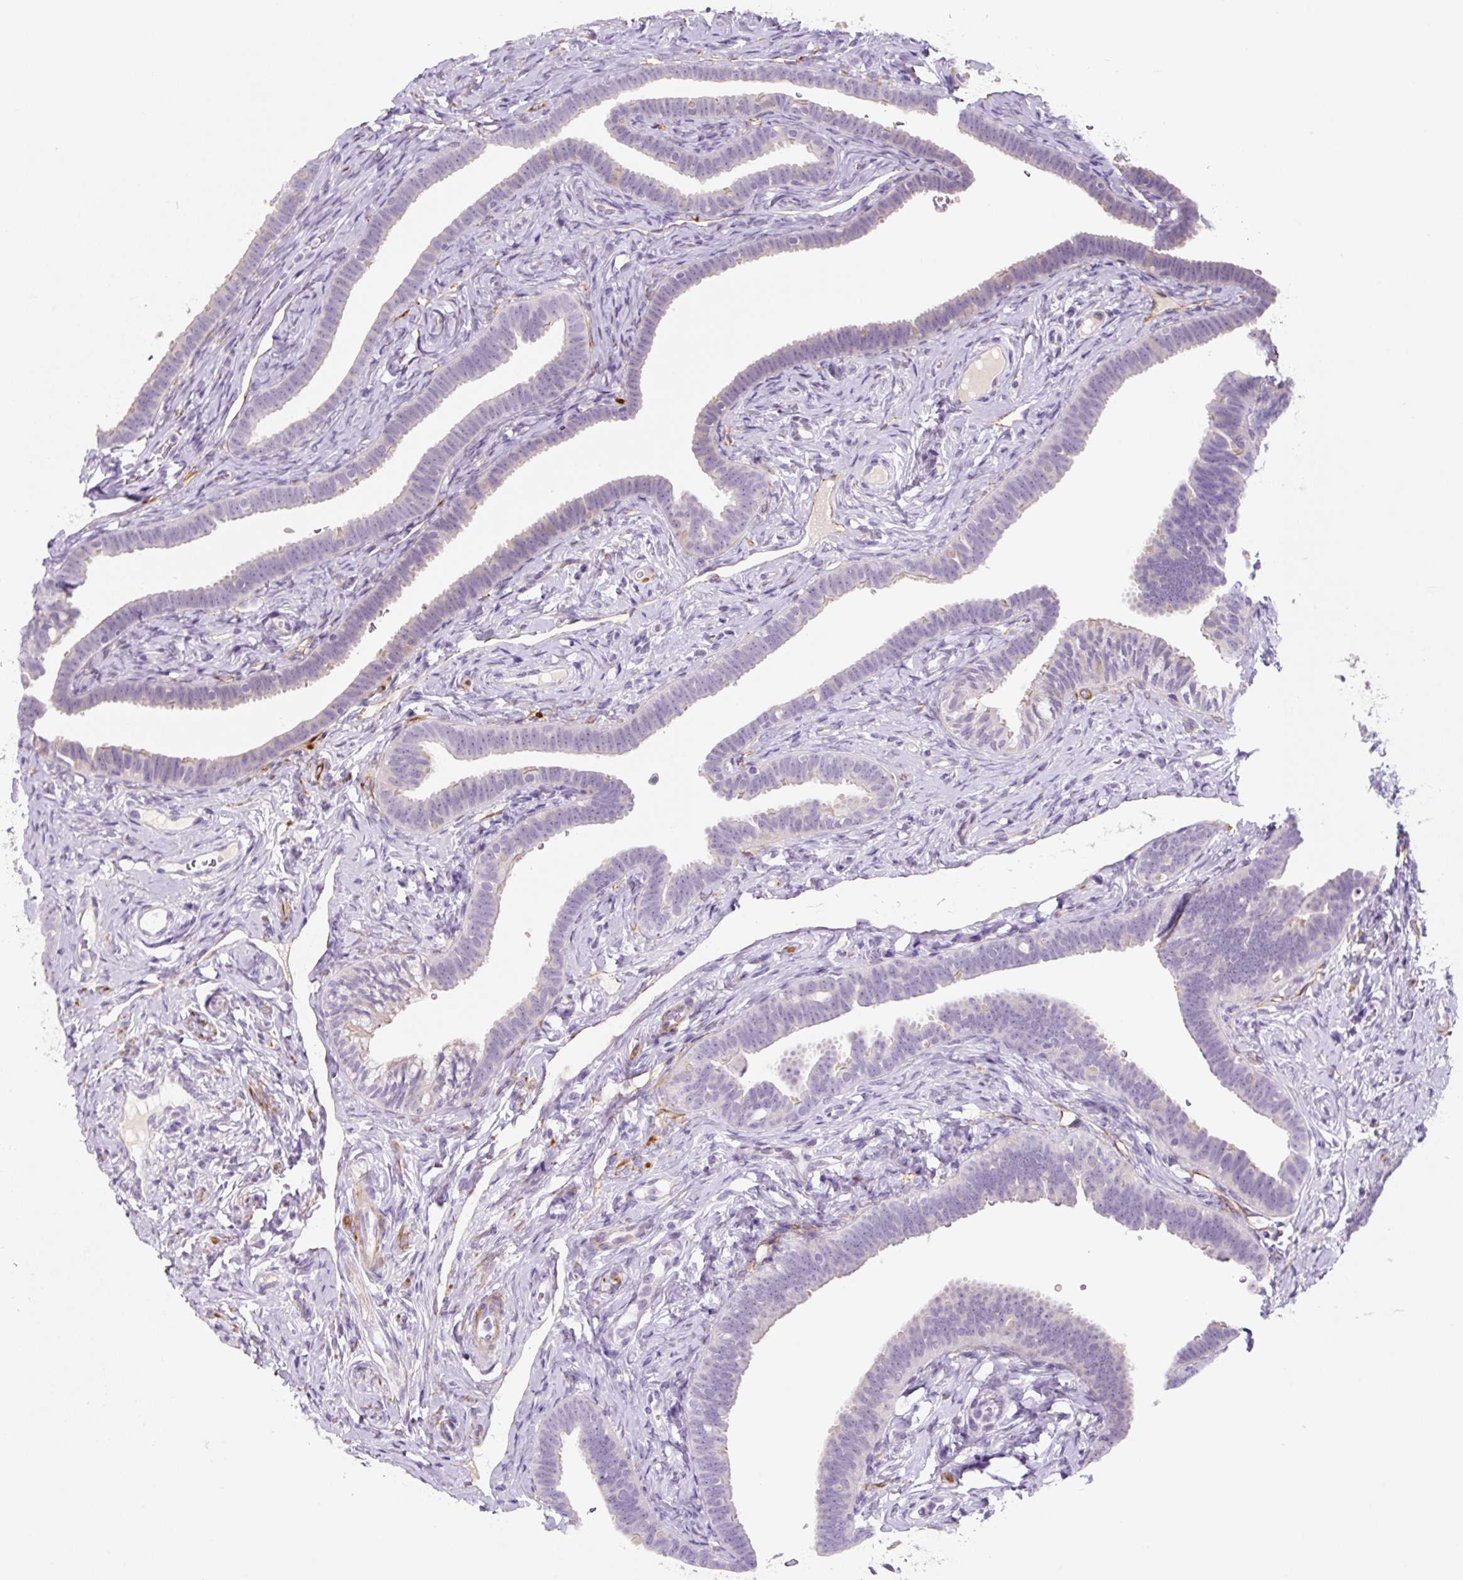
{"staining": {"intensity": "negative", "quantity": "none", "location": "none"}, "tissue": "fallopian tube", "cell_type": "Glandular cells", "image_type": "normal", "snomed": [{"axis": "morphology", "description": "Normal tissue, NOS"}, {"axis": "topography", "description": "Fallopian tube"}], "caption": "The histopathology image displays no staining of glandular cells in unremarkable fallopian tube.", "gene": "CCL25", "patient": {"sex": "female", "age": 69}}